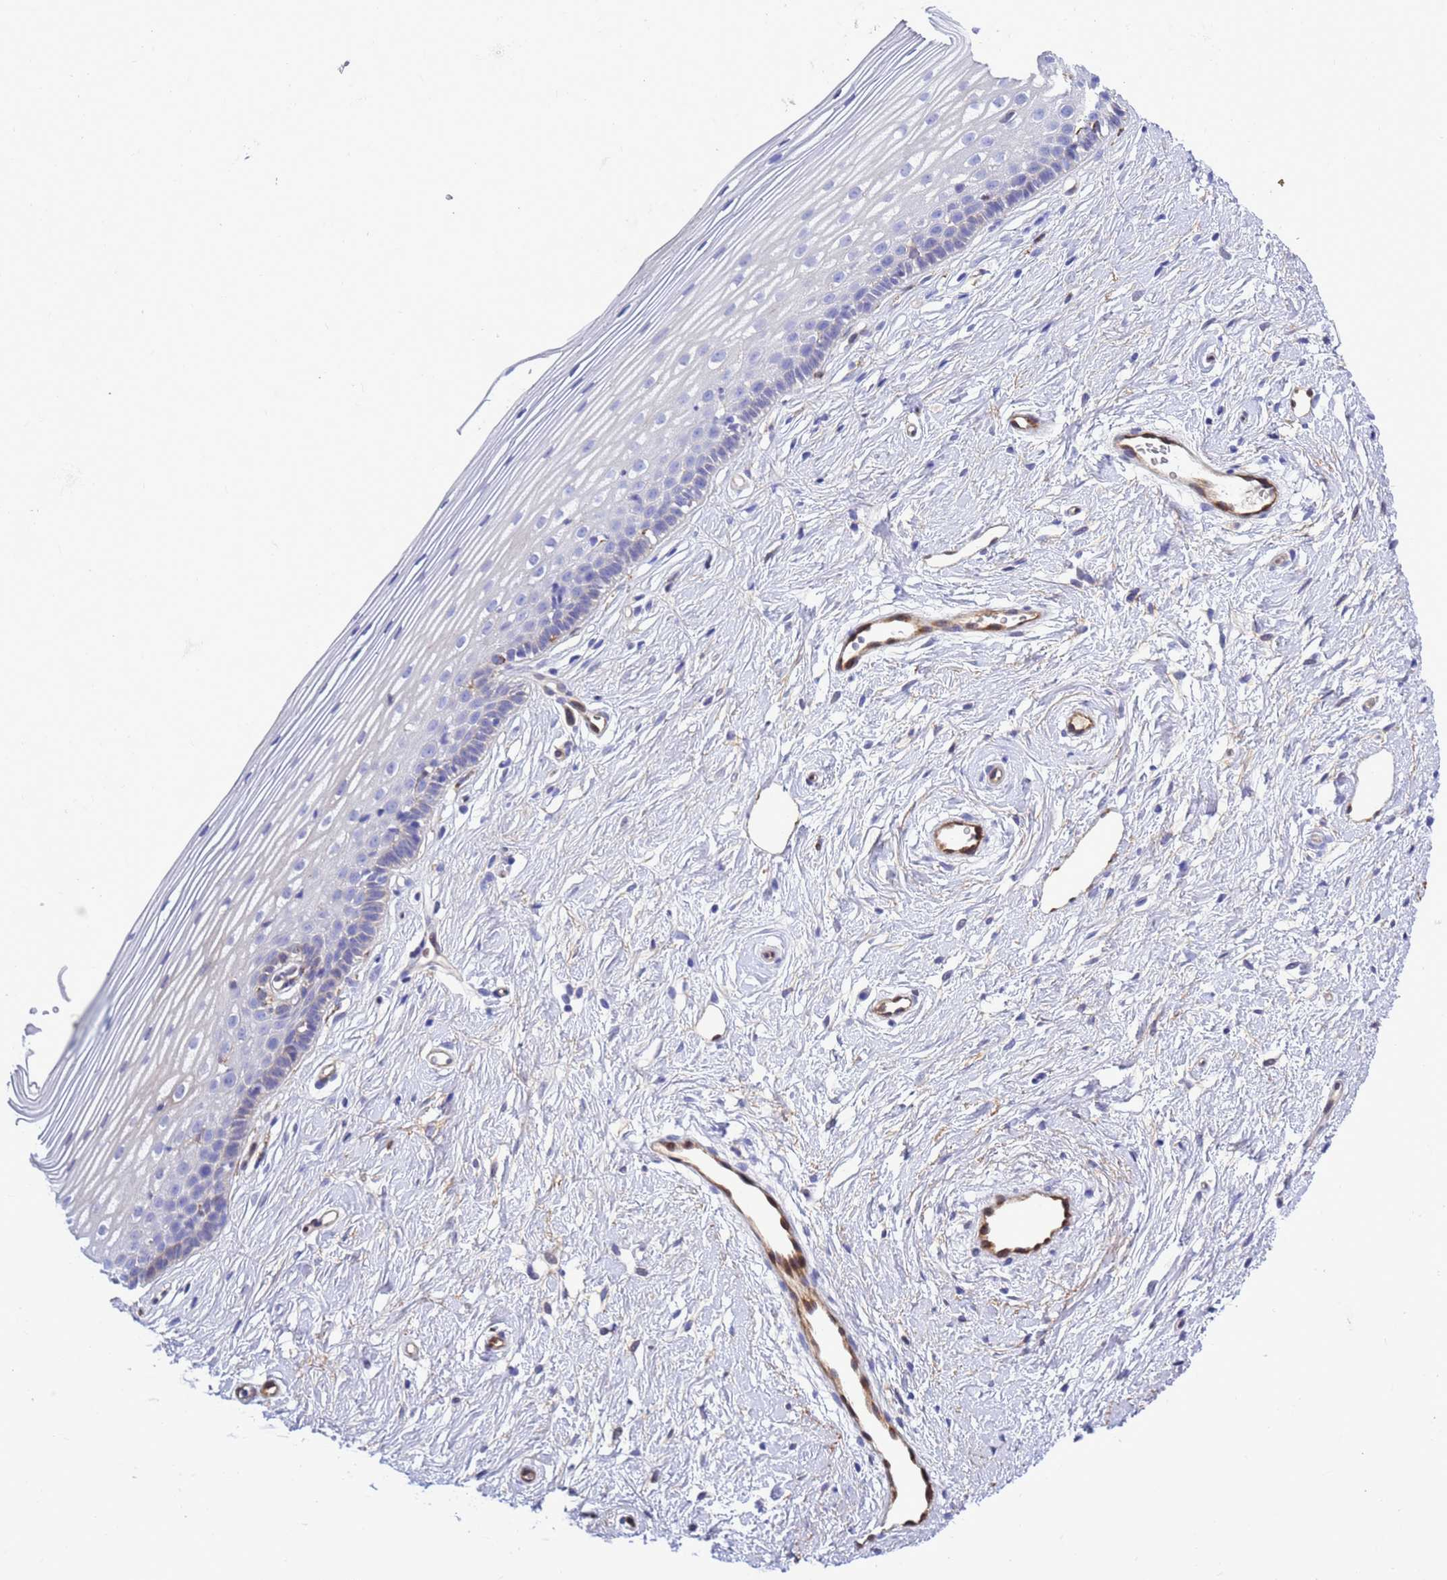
{"staining": {"intensity": "negative", "quantity": "none", "location": "none"}, "tissue": "cervix", "cell_type": "Glandular cells", "image_type": "normal", "snomed": [{"axis": "morphology", "description": "Normal tissue, NOS"}, {"axis": "topography", "description": "Cervix"}], "caption": "Immunohistochemistry histopathology image of normal cervix stained for a protein (brown), which displays no expression in glandular cells. (DAB (3,3'-diaminobenzidine) IHC, high magnification).", "gene": "FOXRED1", "patient": {"sex": "female", "age": 40}}